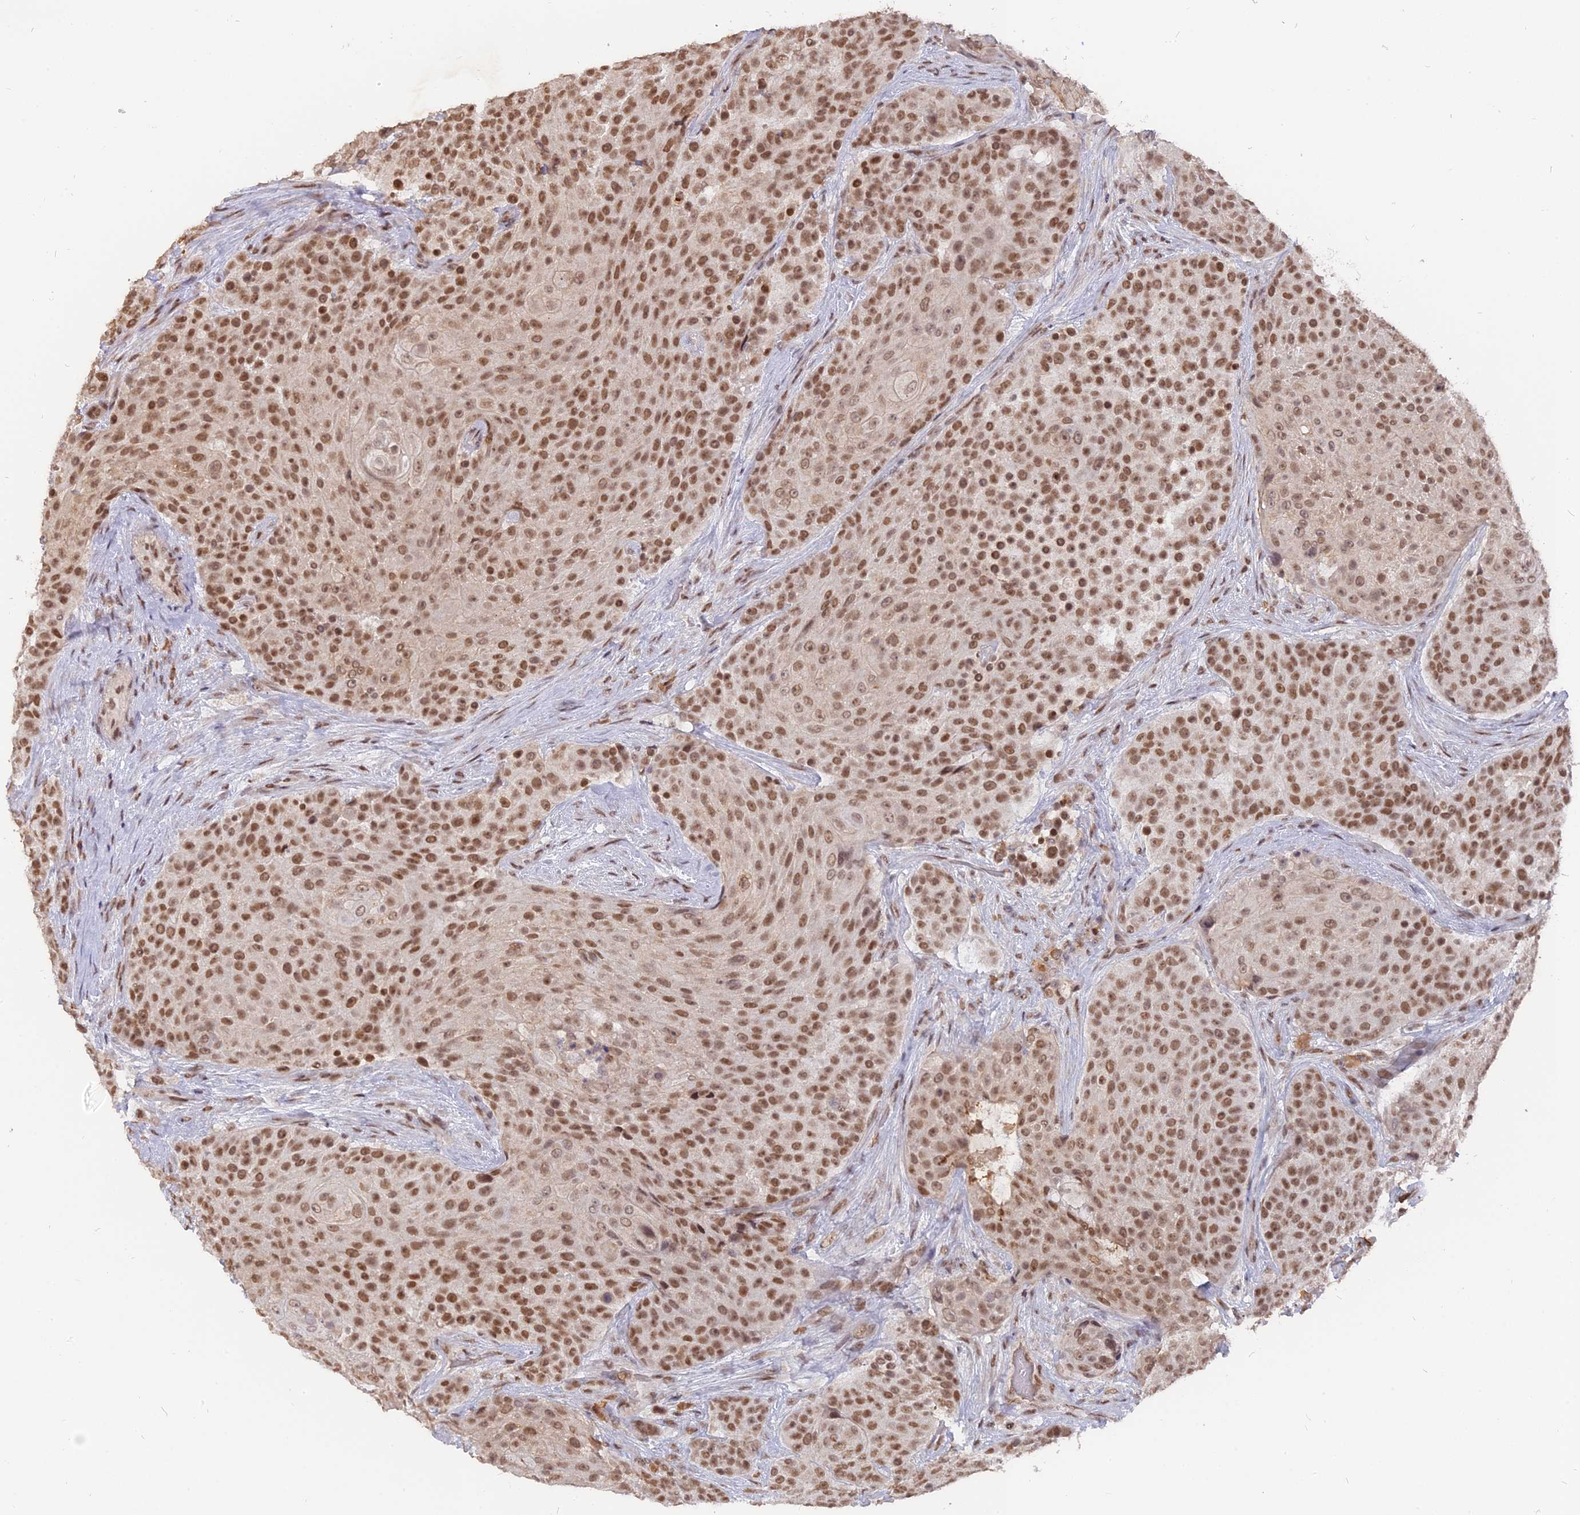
{"staining": {"intensity": "moderate", "quantity": ">75%", "location": "nuclear"}, "tissue": "urothelial cancer", "cell_type": "Tumor cells", "image_type": "cancer", "snomed": [{"axis": "morphology", "description": "Urothelial carcinoma, High grade"}, {"axis": "topography", "description": "Urinary bladder"}], "caption": "The photomicrograph displays immunohistochemical staining of urothelial cancer. There is moderate nuclear expression is present in approximately >75% of tumor cells.", "gene": "NR1H3", "patient": {"sex": "female", "age": 63}}